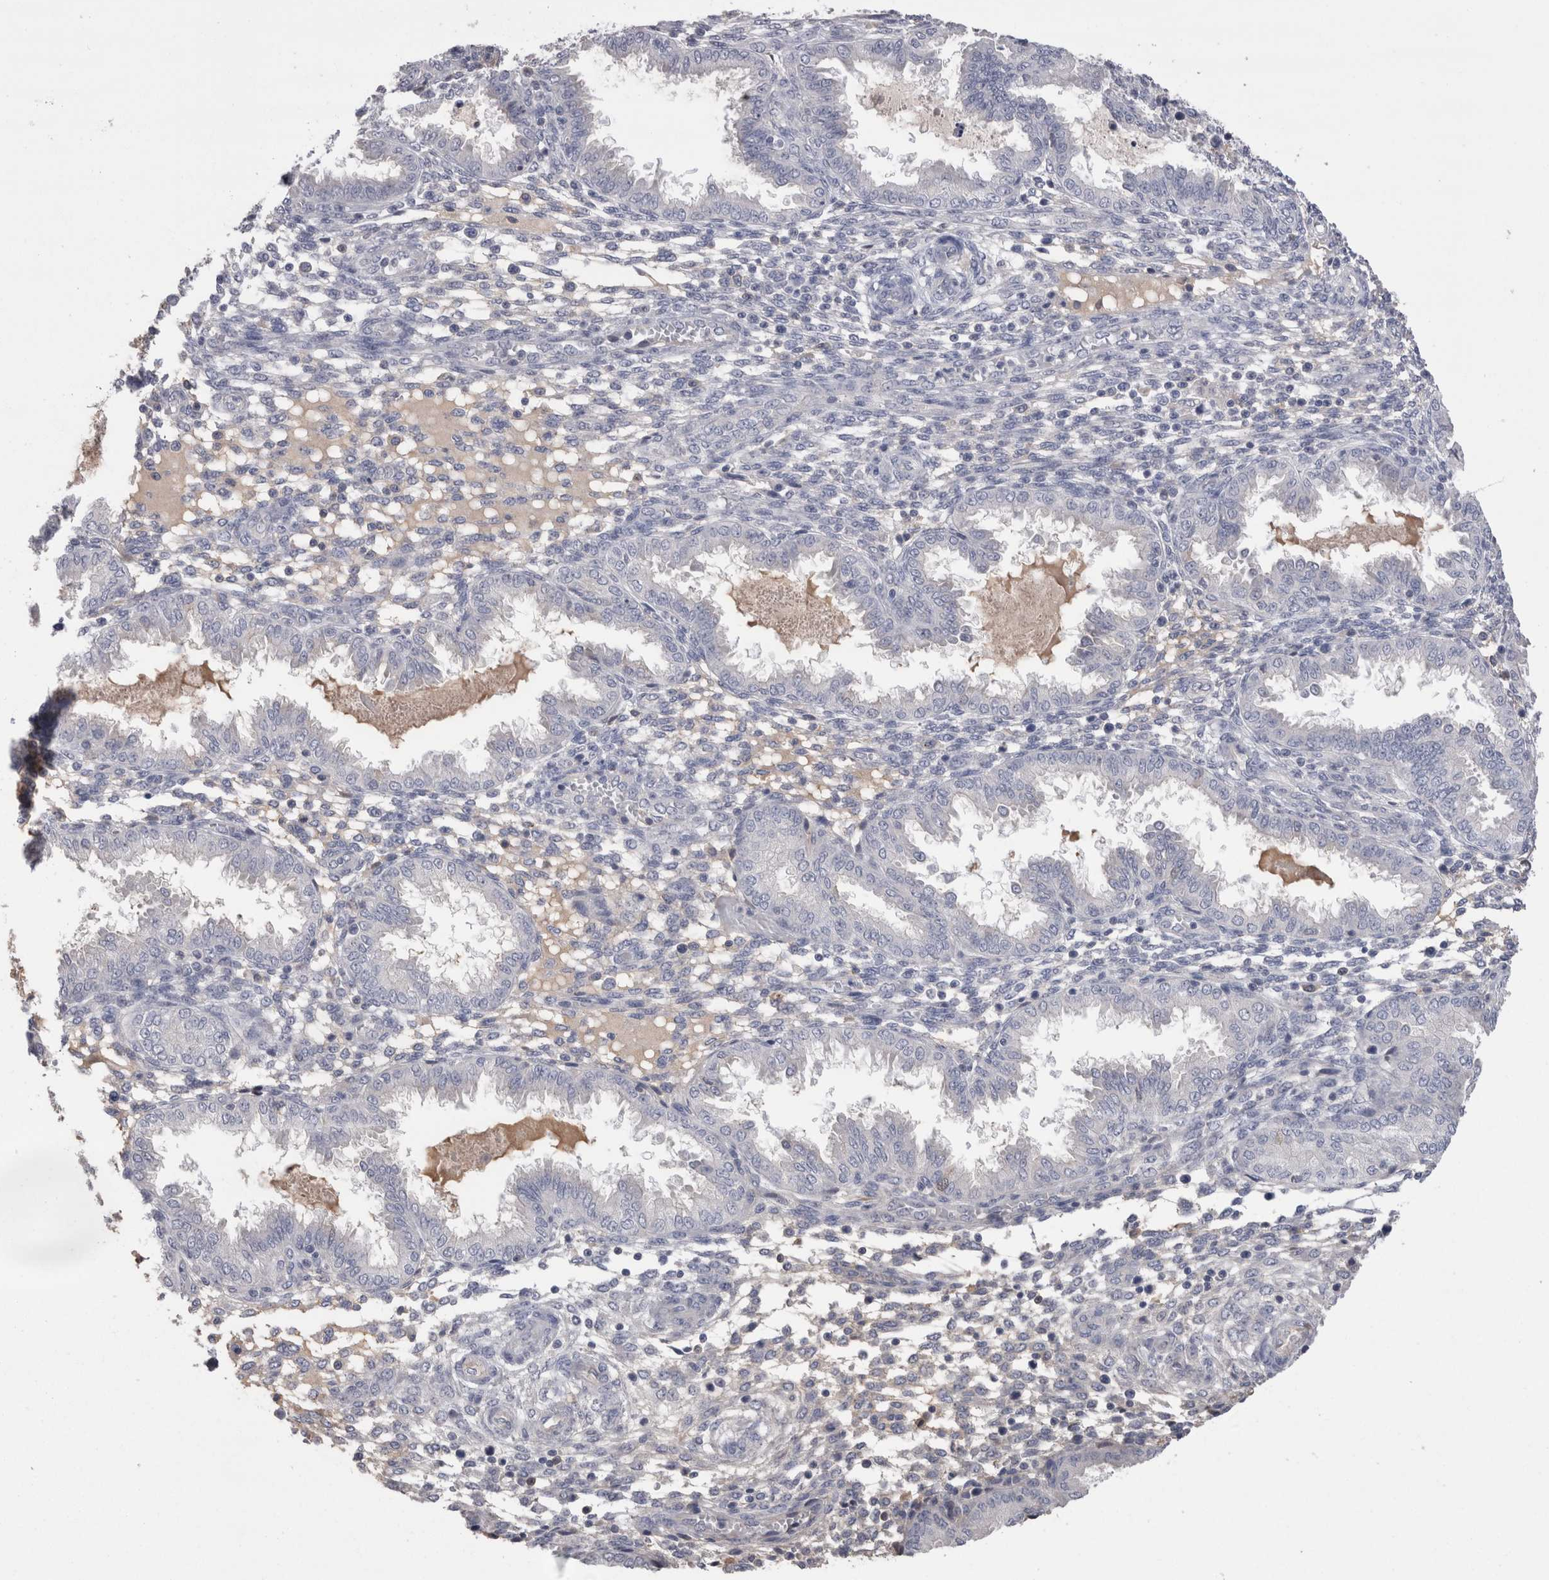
{"staining": {"intensity": "negative", "quantity": "none", "location": "none"}, "tissue": "endometrium", "cell_type": "Cells in endometrial stroma", "image_type": "normal", "snomed": [{"axis": "morphology", "description": "Normal tissue, NOS"}, {"axis": "topography", "description": "Endometrium"}], "caption": "A high-resolution image shows immunohistochemistry staining of normal endometrium, which shows no significant positivity in cells in endometrial stroma. (DAB immunohistochemistry visualized using brightfield microscopy, high magnification).", "gene": "REG1A", "patient": {"sex": "female", "age": 33}}